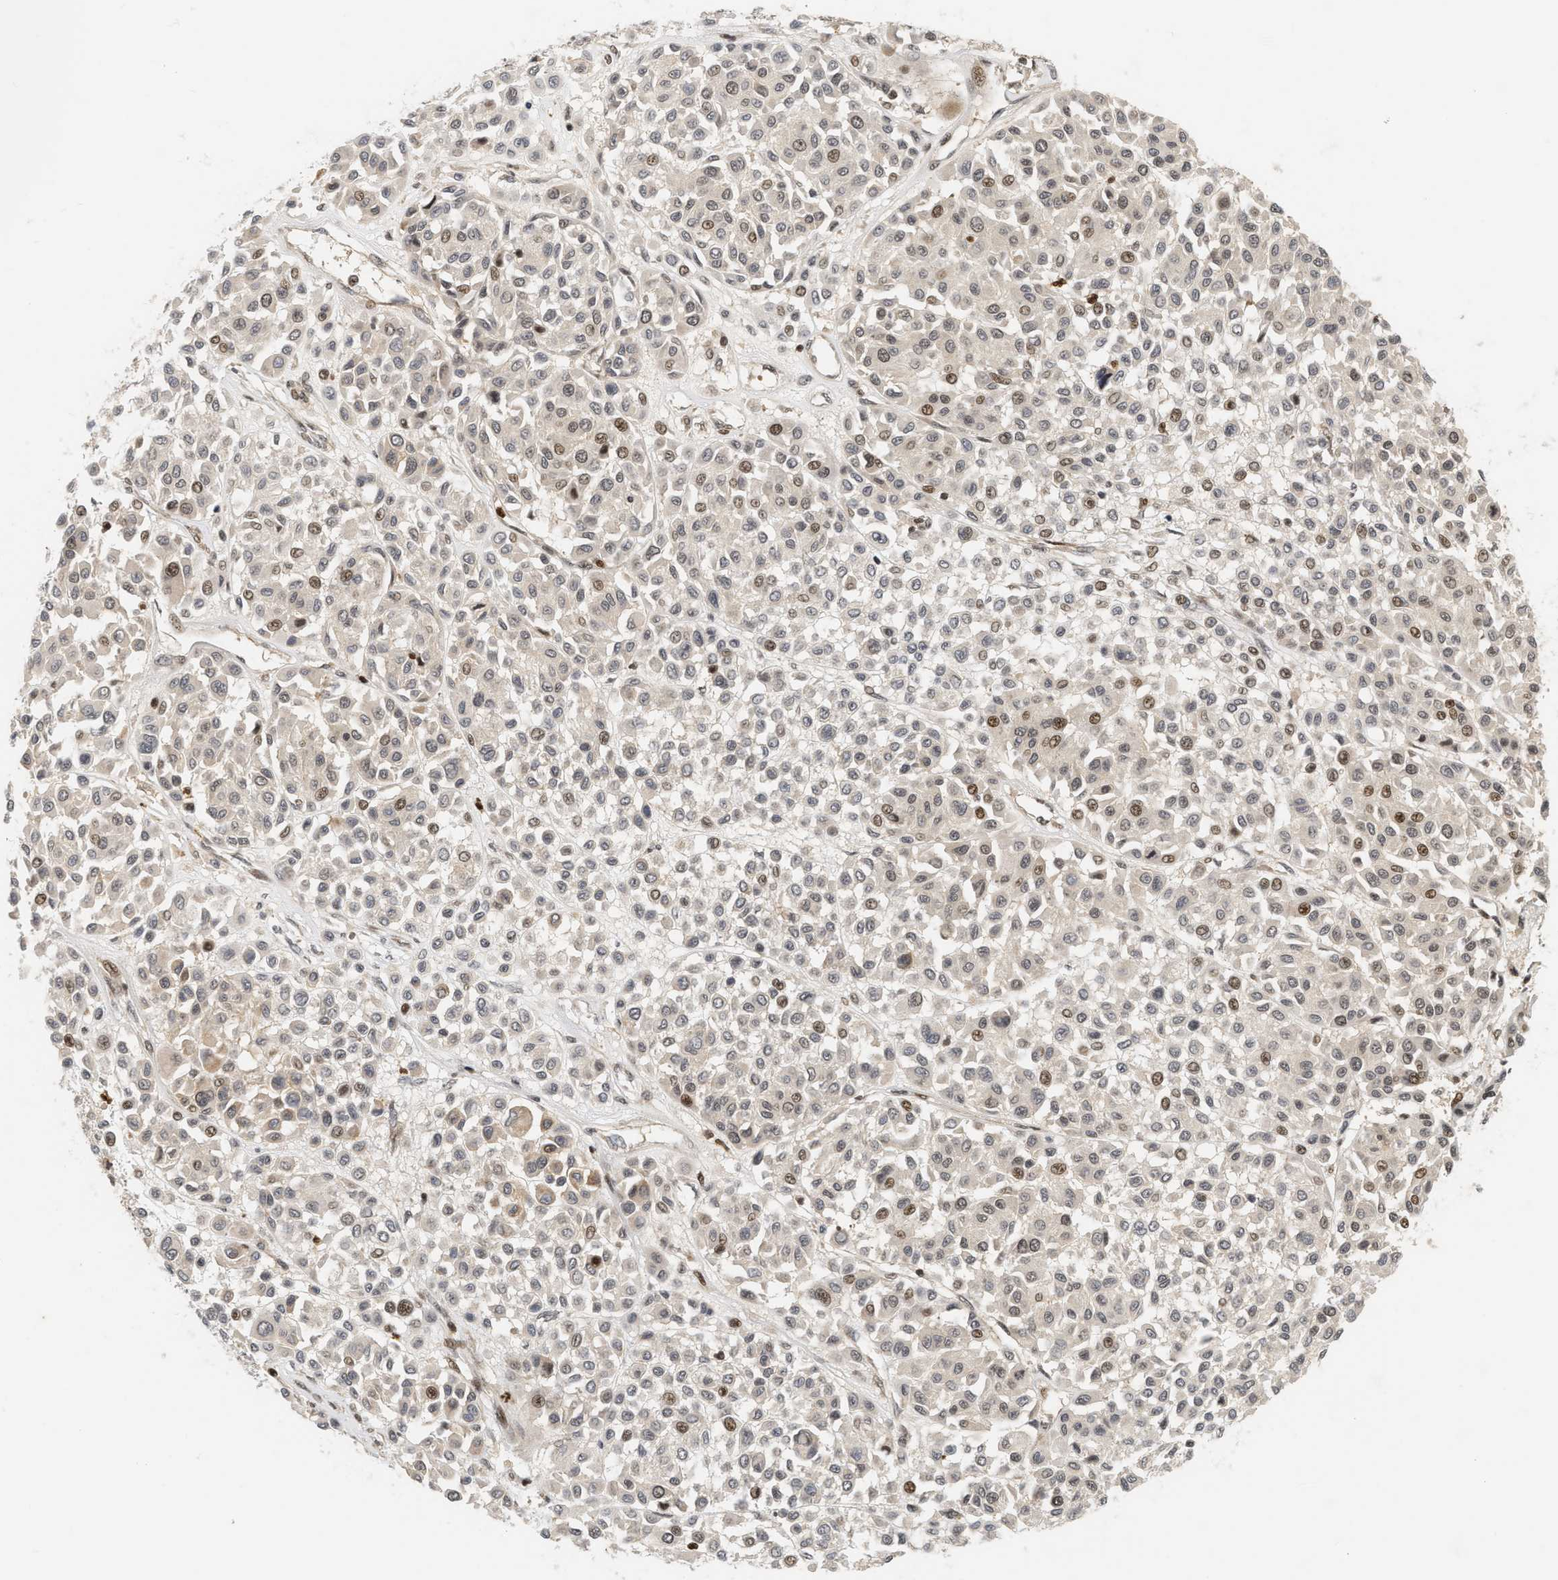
{"staining": {"intensity": "moderate", "quantity": "25%-75%", "location": "nuclear"}, "tissue": "melanoma", "cell_type": "Tumor cells", "image_type": "cancer", "snomed": [{"axis": "morphology", "description": "Malignant melanoma, Metastatic site"}, {"axis": "topography", "description": "Soft tissue"}], "caption": "Immunohistochemical staining of human melanoma displays moderate nuclear protein expression in about 25%-75% of tumor cells.", "gene": "NFE2L2", "patient": {"sex": "male", "age": 41}}